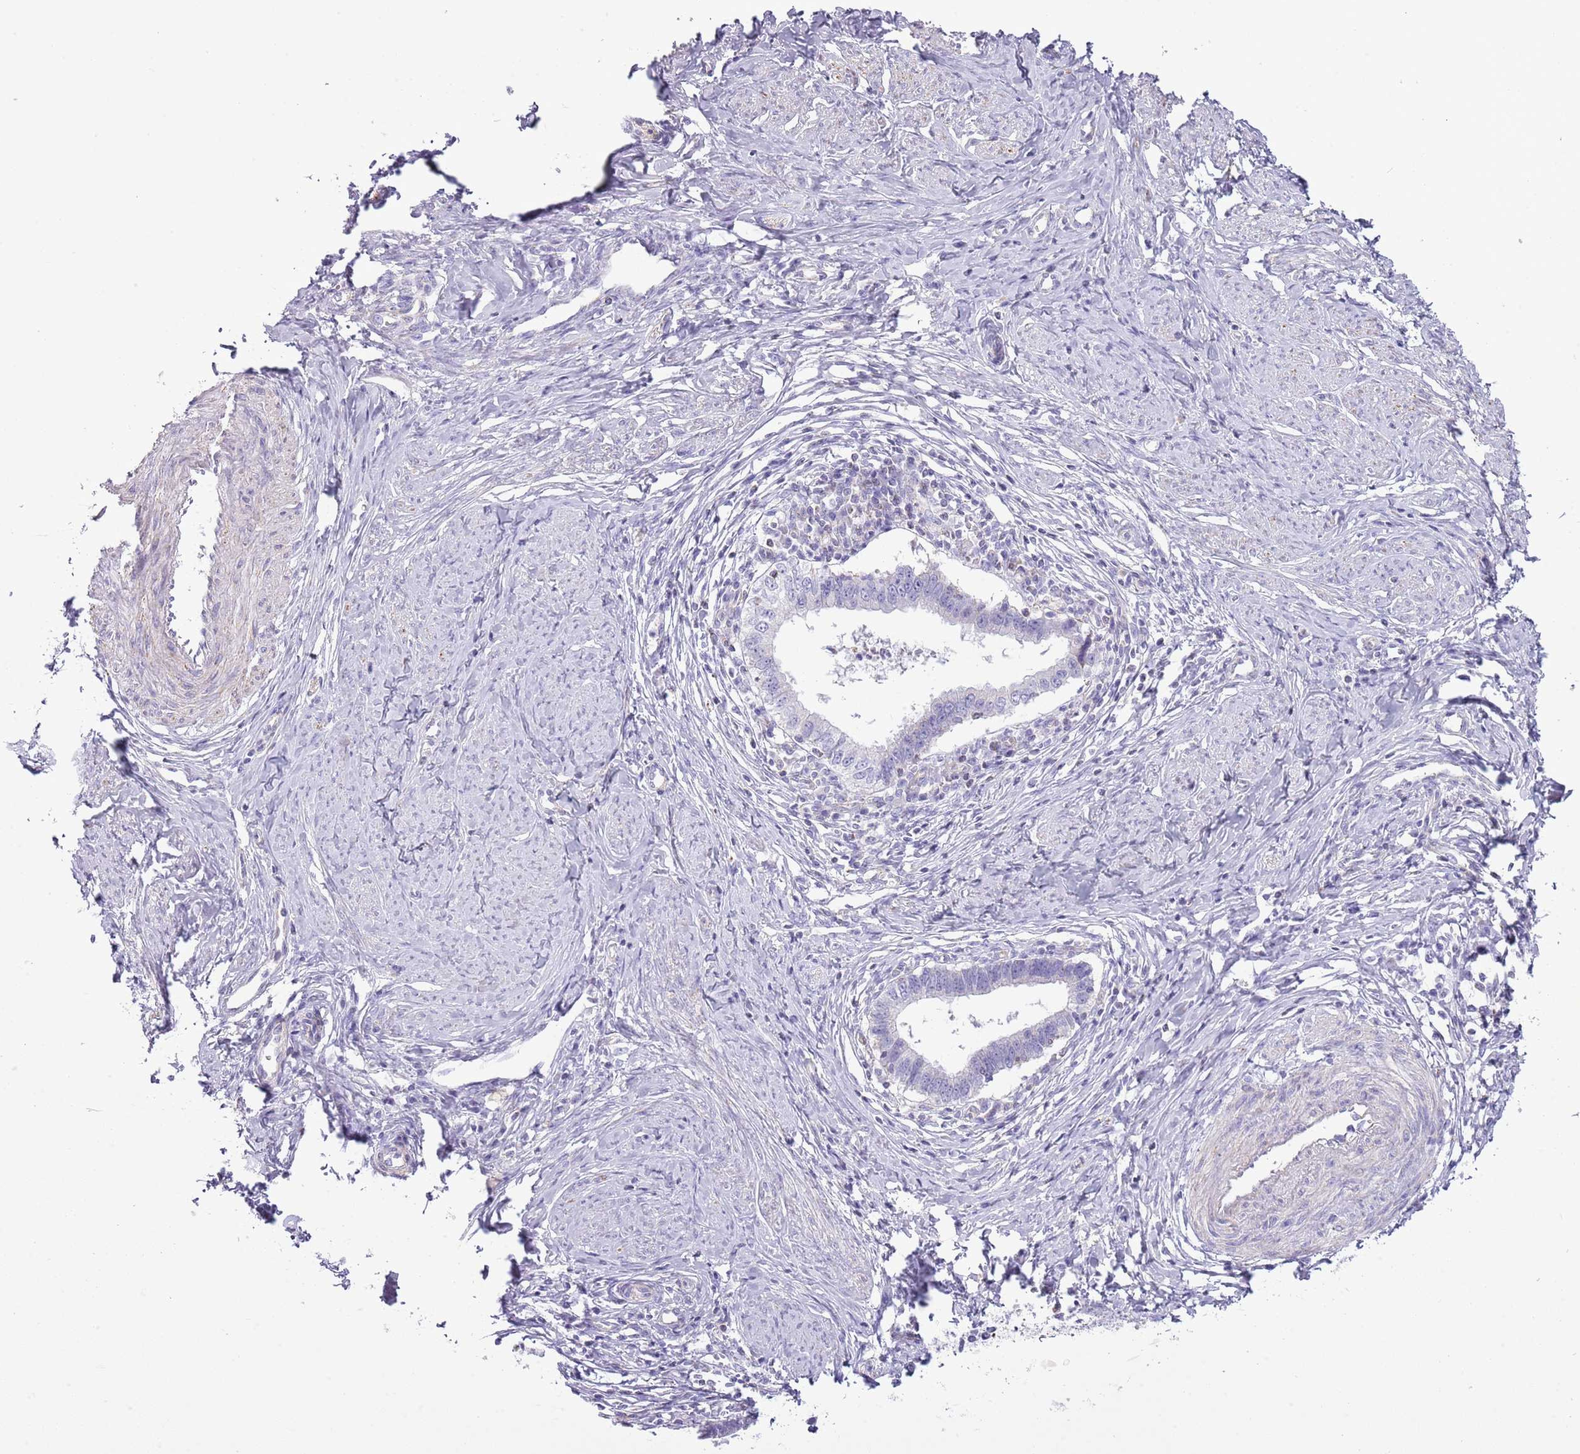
{"staining": {"intensity": "negative", "quantity": "none", "location": "none"}, "tissue": "cervical cancer", "cell_type": "Tumor cells", "image_type": "cancer", "snomed": [{"axis": "morphology", "description": "Adenocarcinoma, NOS"}, {"axis": "topography", "description": "Cervix"}], "caption": "High magnification brightfield microscopy of cervical cancer stained with DAB (brown) and counterstained with hematoxylin (blue): tumor cells show no significant positivity.", "gene": "SLC23A1", "patient": {"sex": "female", "age": 36}}